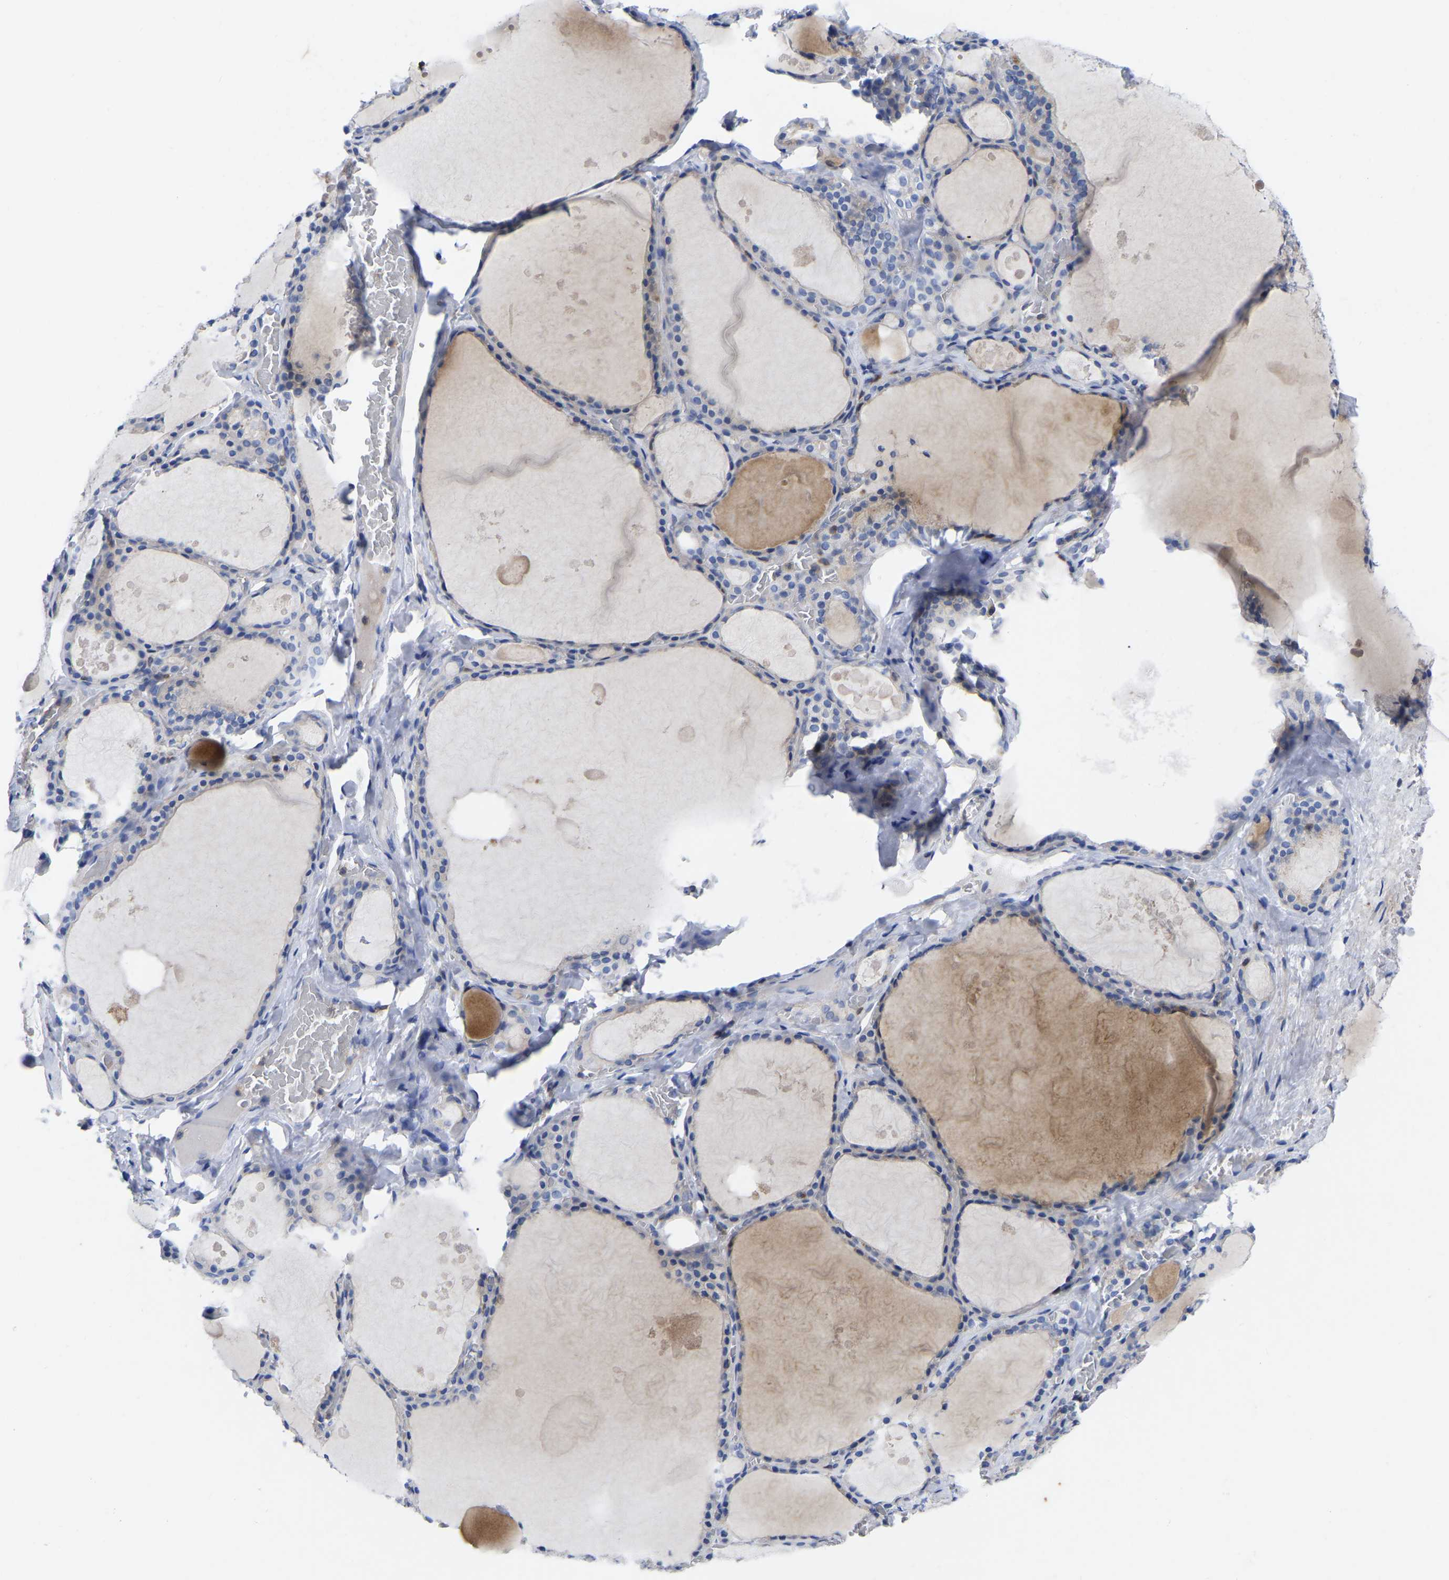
{"staining": {"intensity": "weak", "quantity": "<25%", "location": "cytoplasmic/membranous"}, "tissue": "thyroid gland", "cell_type": "Glandular cells", "image_type": "normal", "snomed": [{"axis": "morphology", "description": "Normal tissue, NOS"}, {"axis": "topography", "description": "Thyroid gland"}], "caption": "Immunohistochemistry image of unremarkable human thyroid gland stained for a protein (brown), which shows no staining in glandular cells.", "gene": "PTPN7", "patient": {"sex": "male", "age": 56}}